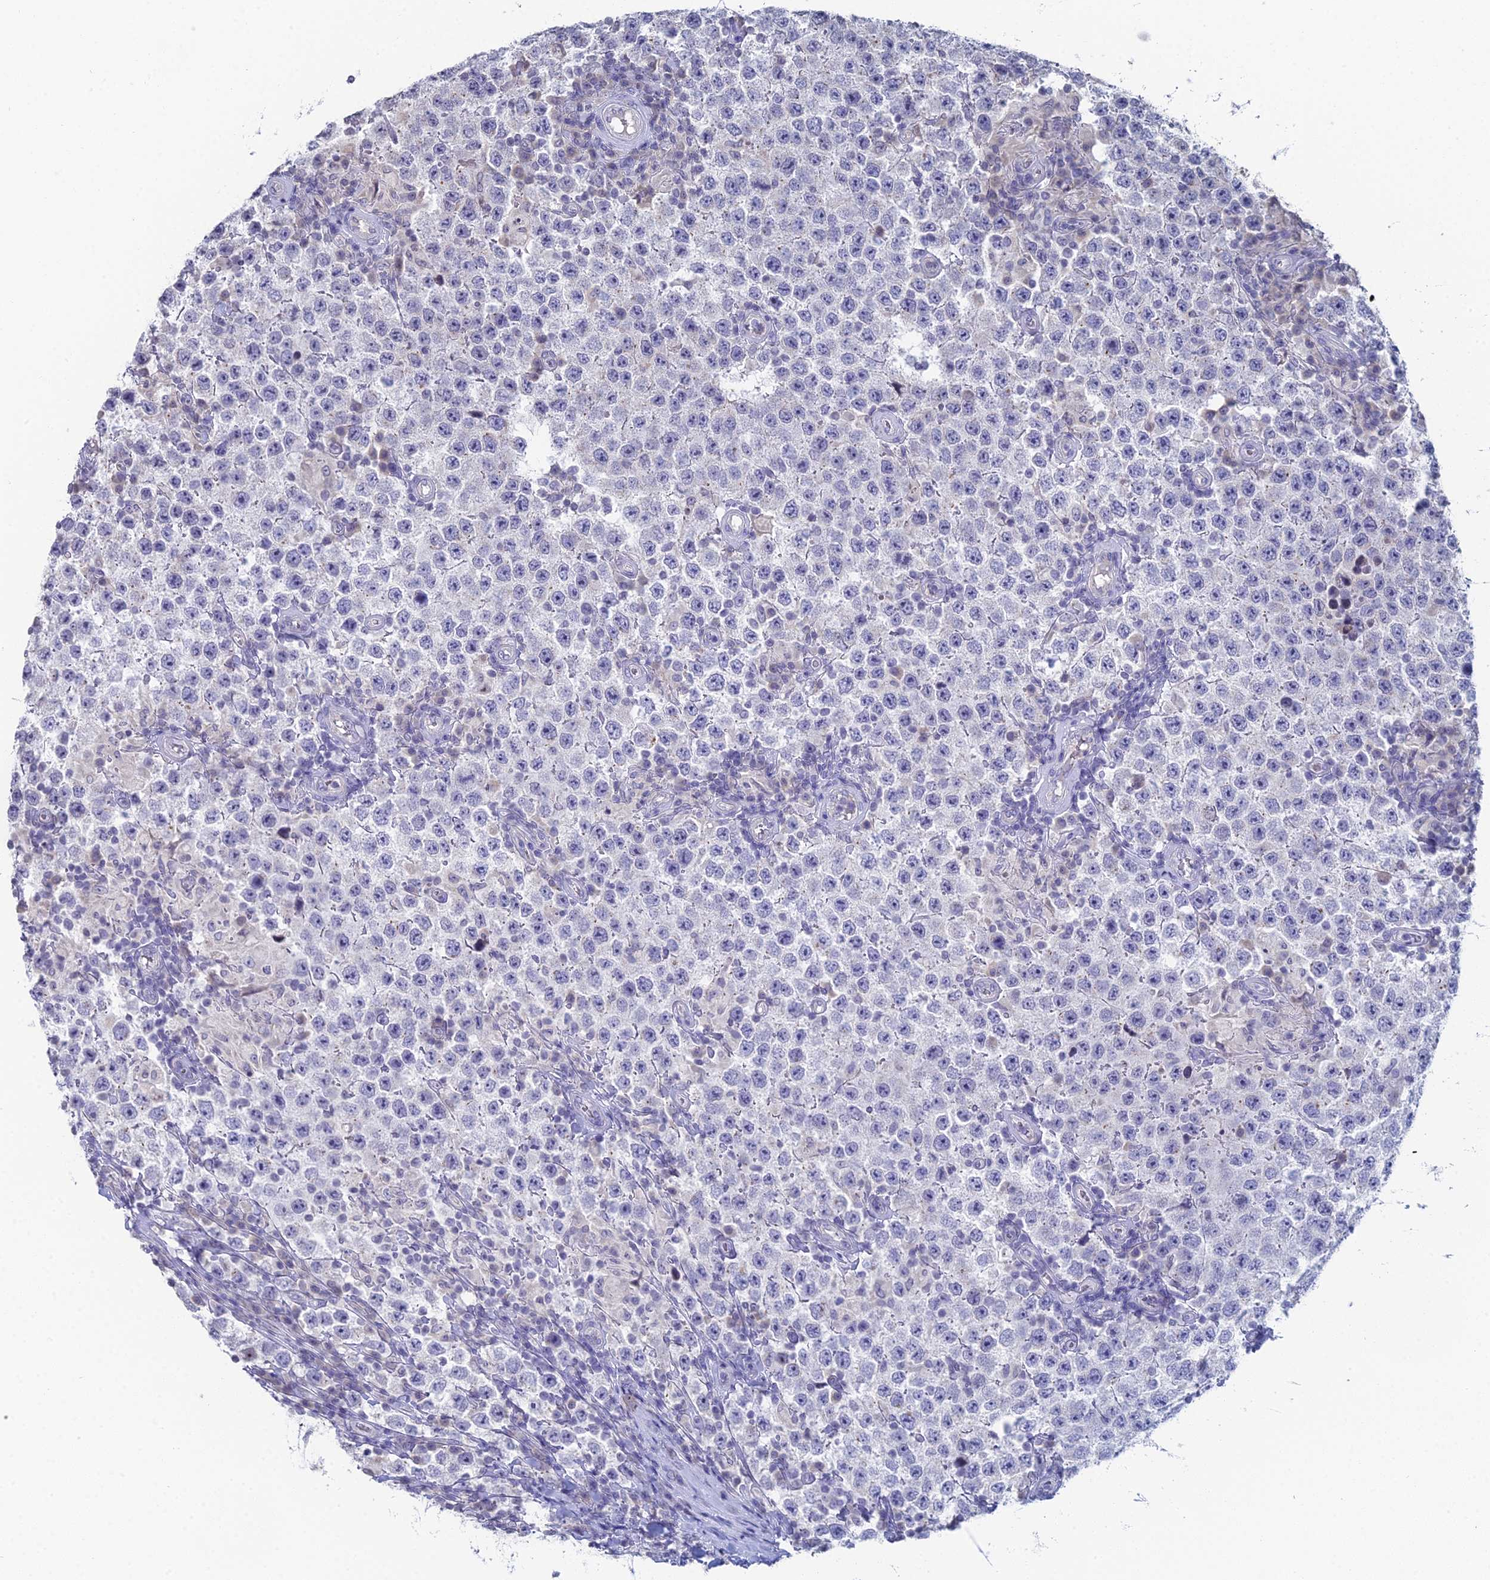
{"staining": {"intensity": "negative", "quantity": "none", "location": "none"}, "tissue": "testis cancer", "cell_type": "Tumor cells", "image_type": "cancer", "snomed": [{"axis": "morphology", "description": "Normal tissue, NOS"}, {"axis": "morphology", "description": "Urothelial carcinoma, High grade"}, {"axis": "morphology", "description": "Seminoma, NOS"}, {"axis": "morphology", "description": "Carcinoma, Embryonal, NOS"}, {"axis": "topography", "description": "Urinary bladder"}, {"axis": "topography", "description": "Testis"}], "caption": "Protein analysis of testis embryonal carcinoma shows no significant positivity in tumor cells. (Stains: DAB (3,3'-diaminobenzidine) immunohistochemistry with hematoxylin counter stain, Microscopy: brightfield microscopy at high magnification).", "gene": "PRR22", "patient": {"sex": "male", "age": 41}}